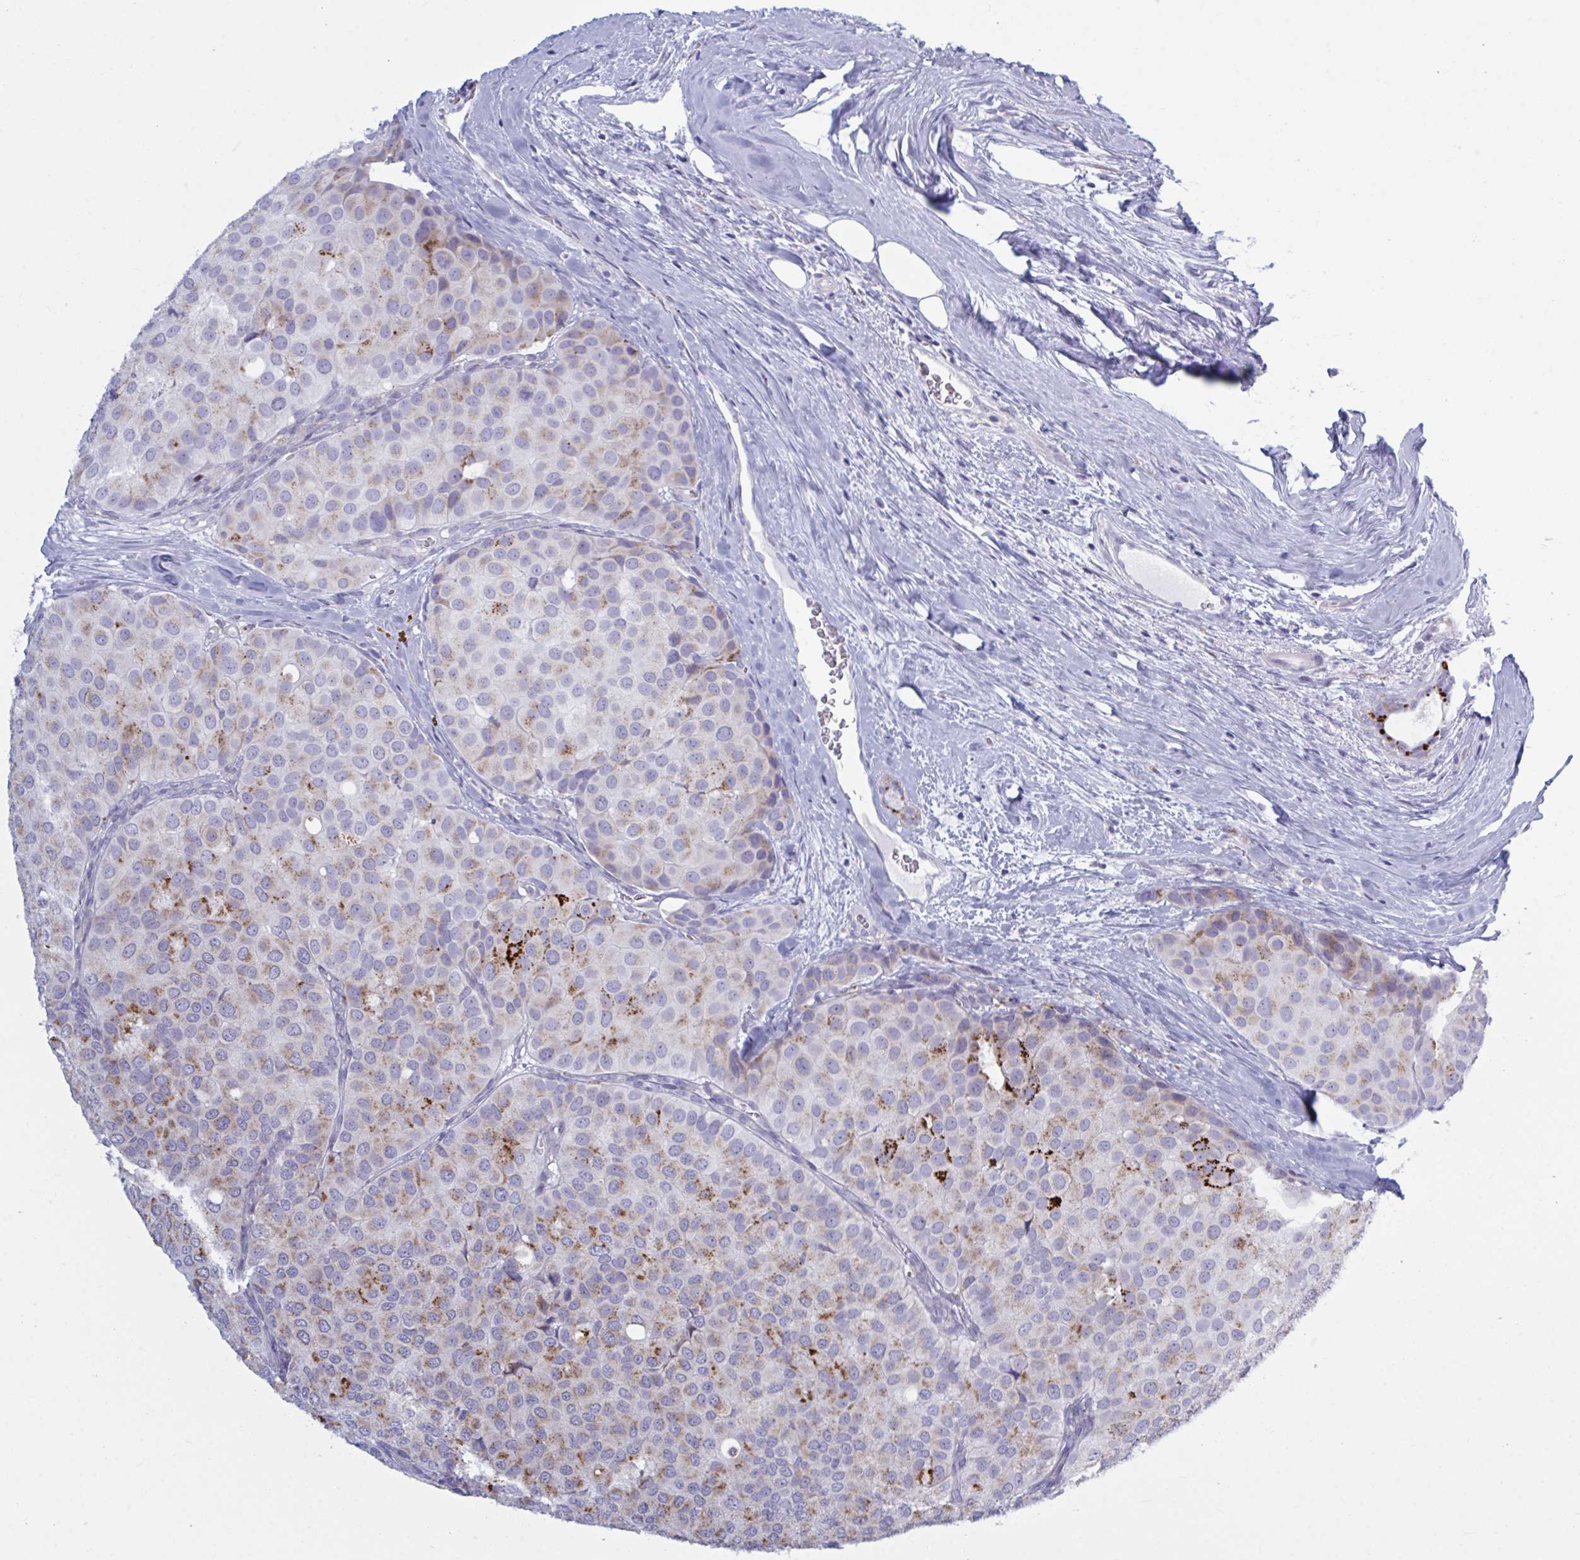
{"staining": {"intensity": "moderate", "quantity": "25%-75%", "location": "cytoplasmic/membranous"}, "tissue": "breast cancer", "cell_type": "Tumor cells", "image_type": "cancer", "snomed": [{"axis": "morphology", "description": "Duct carcinoma"}, {"axis": "topography", "description": "Breast"}], "caption": "A histopathology image of breast cancer (invasive ductal carcinoma) stained for a protein displays moderate cytoplasmic/membranous brown staining in tumor cells.", "gene": "ATG9A", "patient": {"sex": "female", "age": 70}}